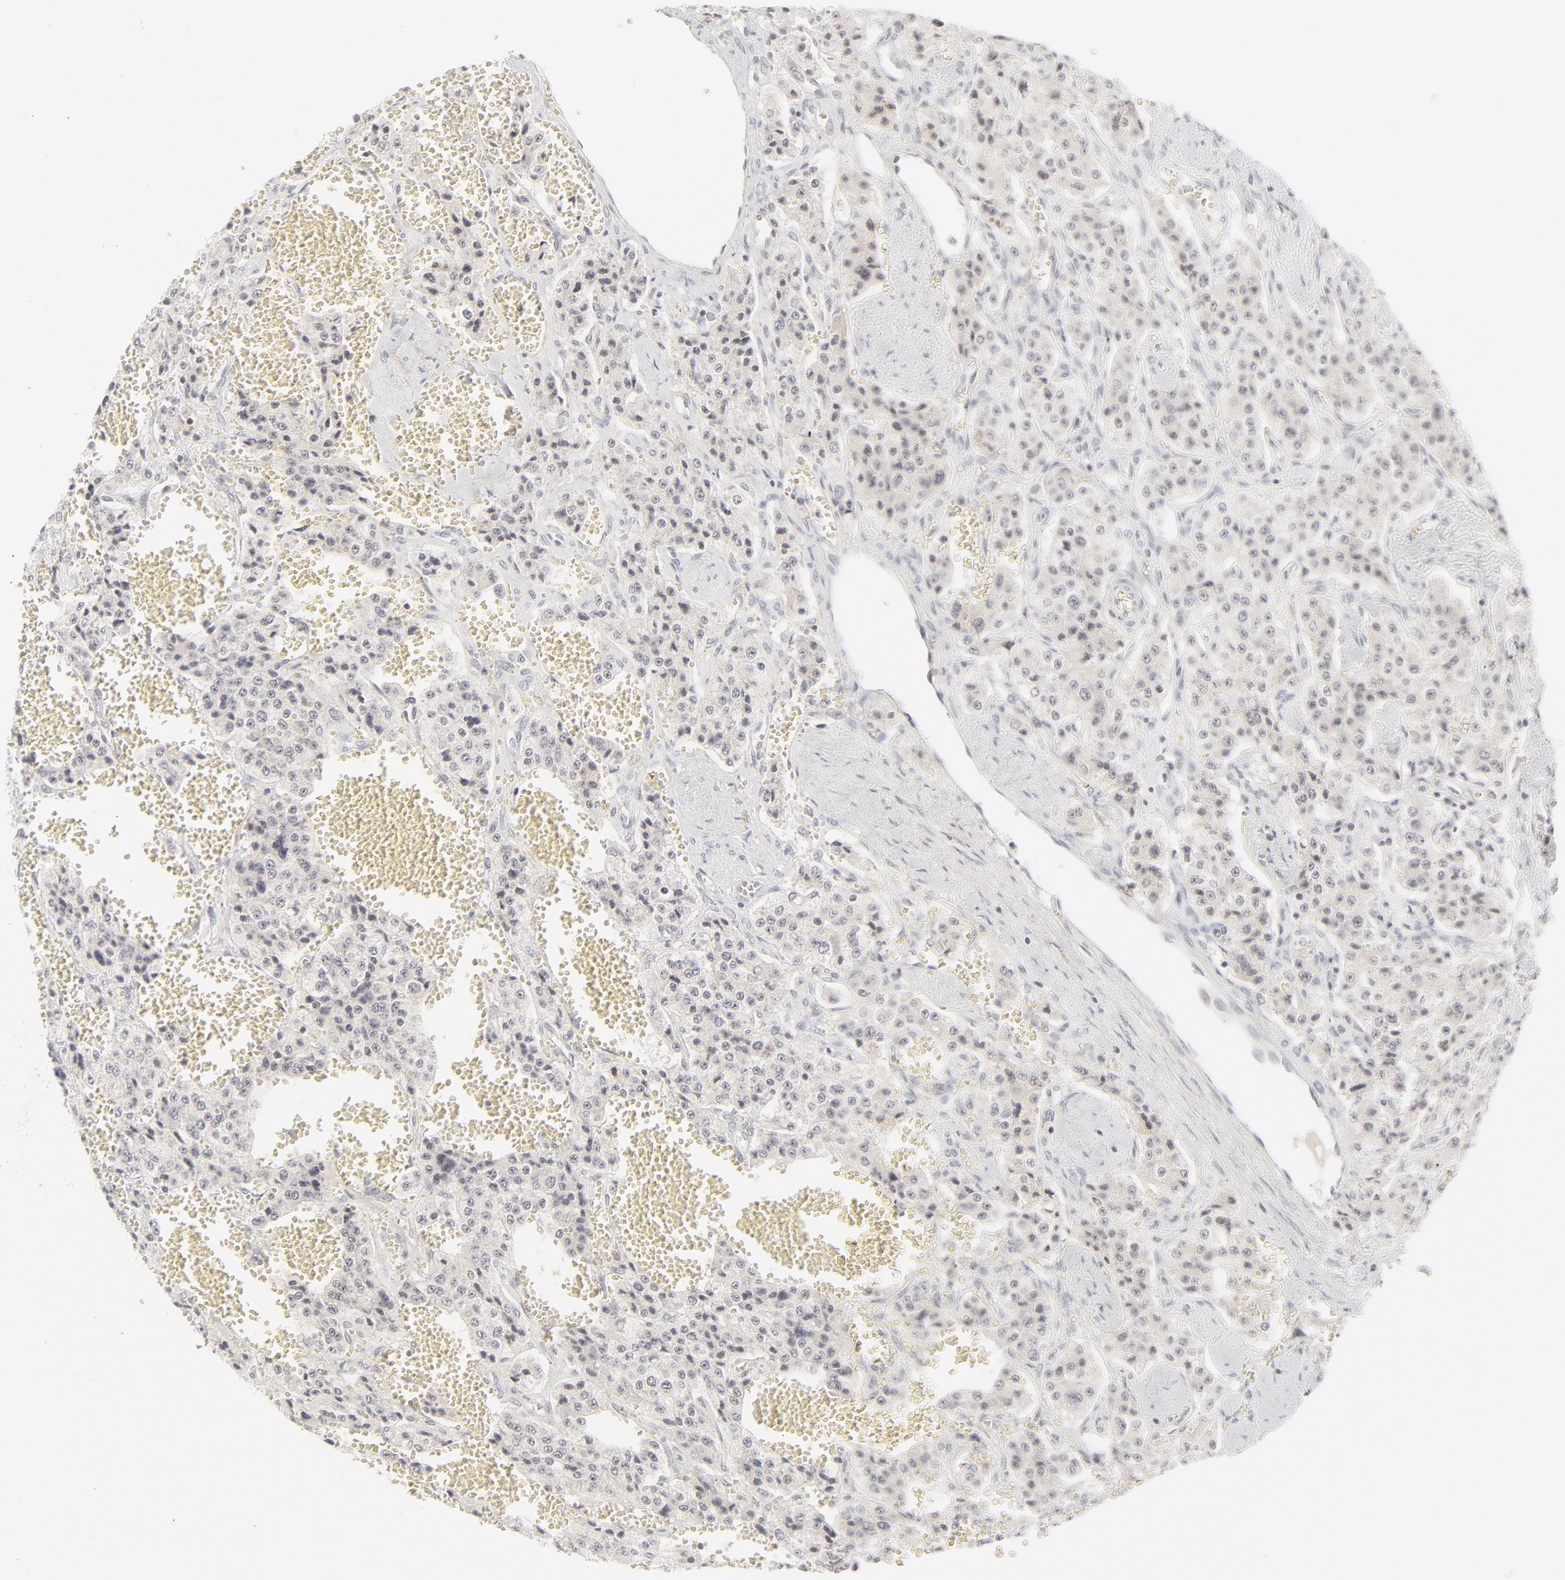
{"staining": {"intensity": "negative", "quantity": "none", "location": "none"}, "tissue": "carcinoid", "cell_type": "Tumor cells", "image_type": "cancer", "snomed": [{"axis": "morphology", "description": "Carcinoid, malignant, NOS"}, {"axis": "topography", "description": "Small intestine"}], "caption": "Human carcinoid stained for a protein using IHC shows no positivity in tumor cells.", "gene": "PRKCB", "patient": {"sex": "male", "age": 52}}